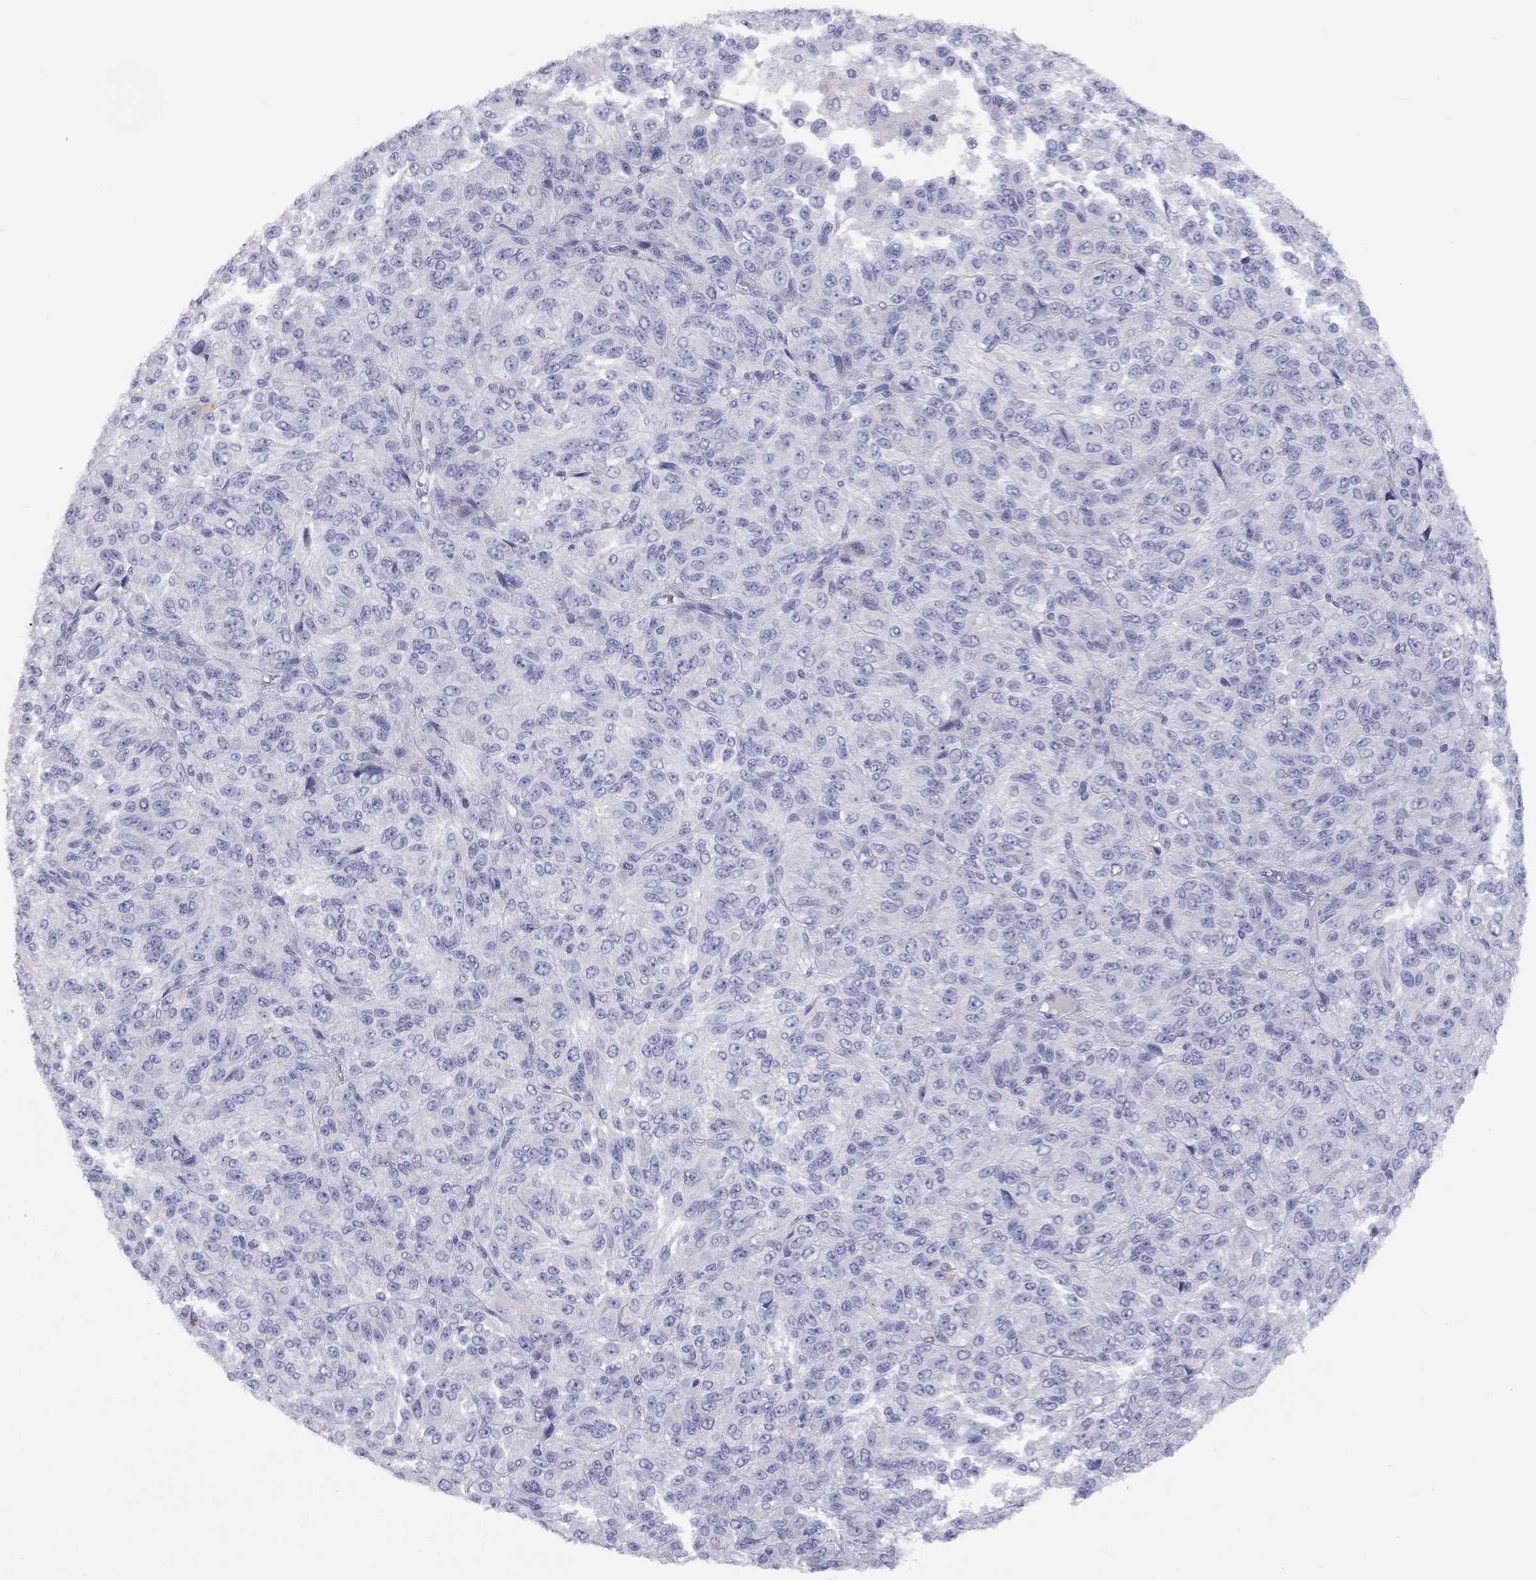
{"staining": {"intensity": "negative", "quantity": "none", "location": "none"}, "tissue": "melanoma", "cell_type": "Tumor cells", "image_type": "cancer", "snomed": [{"axis": "morphology", "description": "Malignant melanoma, Metastatic site"}, {"axis": "topography", "description": "Brain"}], "caption": "IHC photomicrograph of malignant melanoma (metastatic site) stained for a protein (brown), which exhibits no staining in tumor cells.", "gene": "CPNE4", "patient": {"sex": "female", "age": 56}}